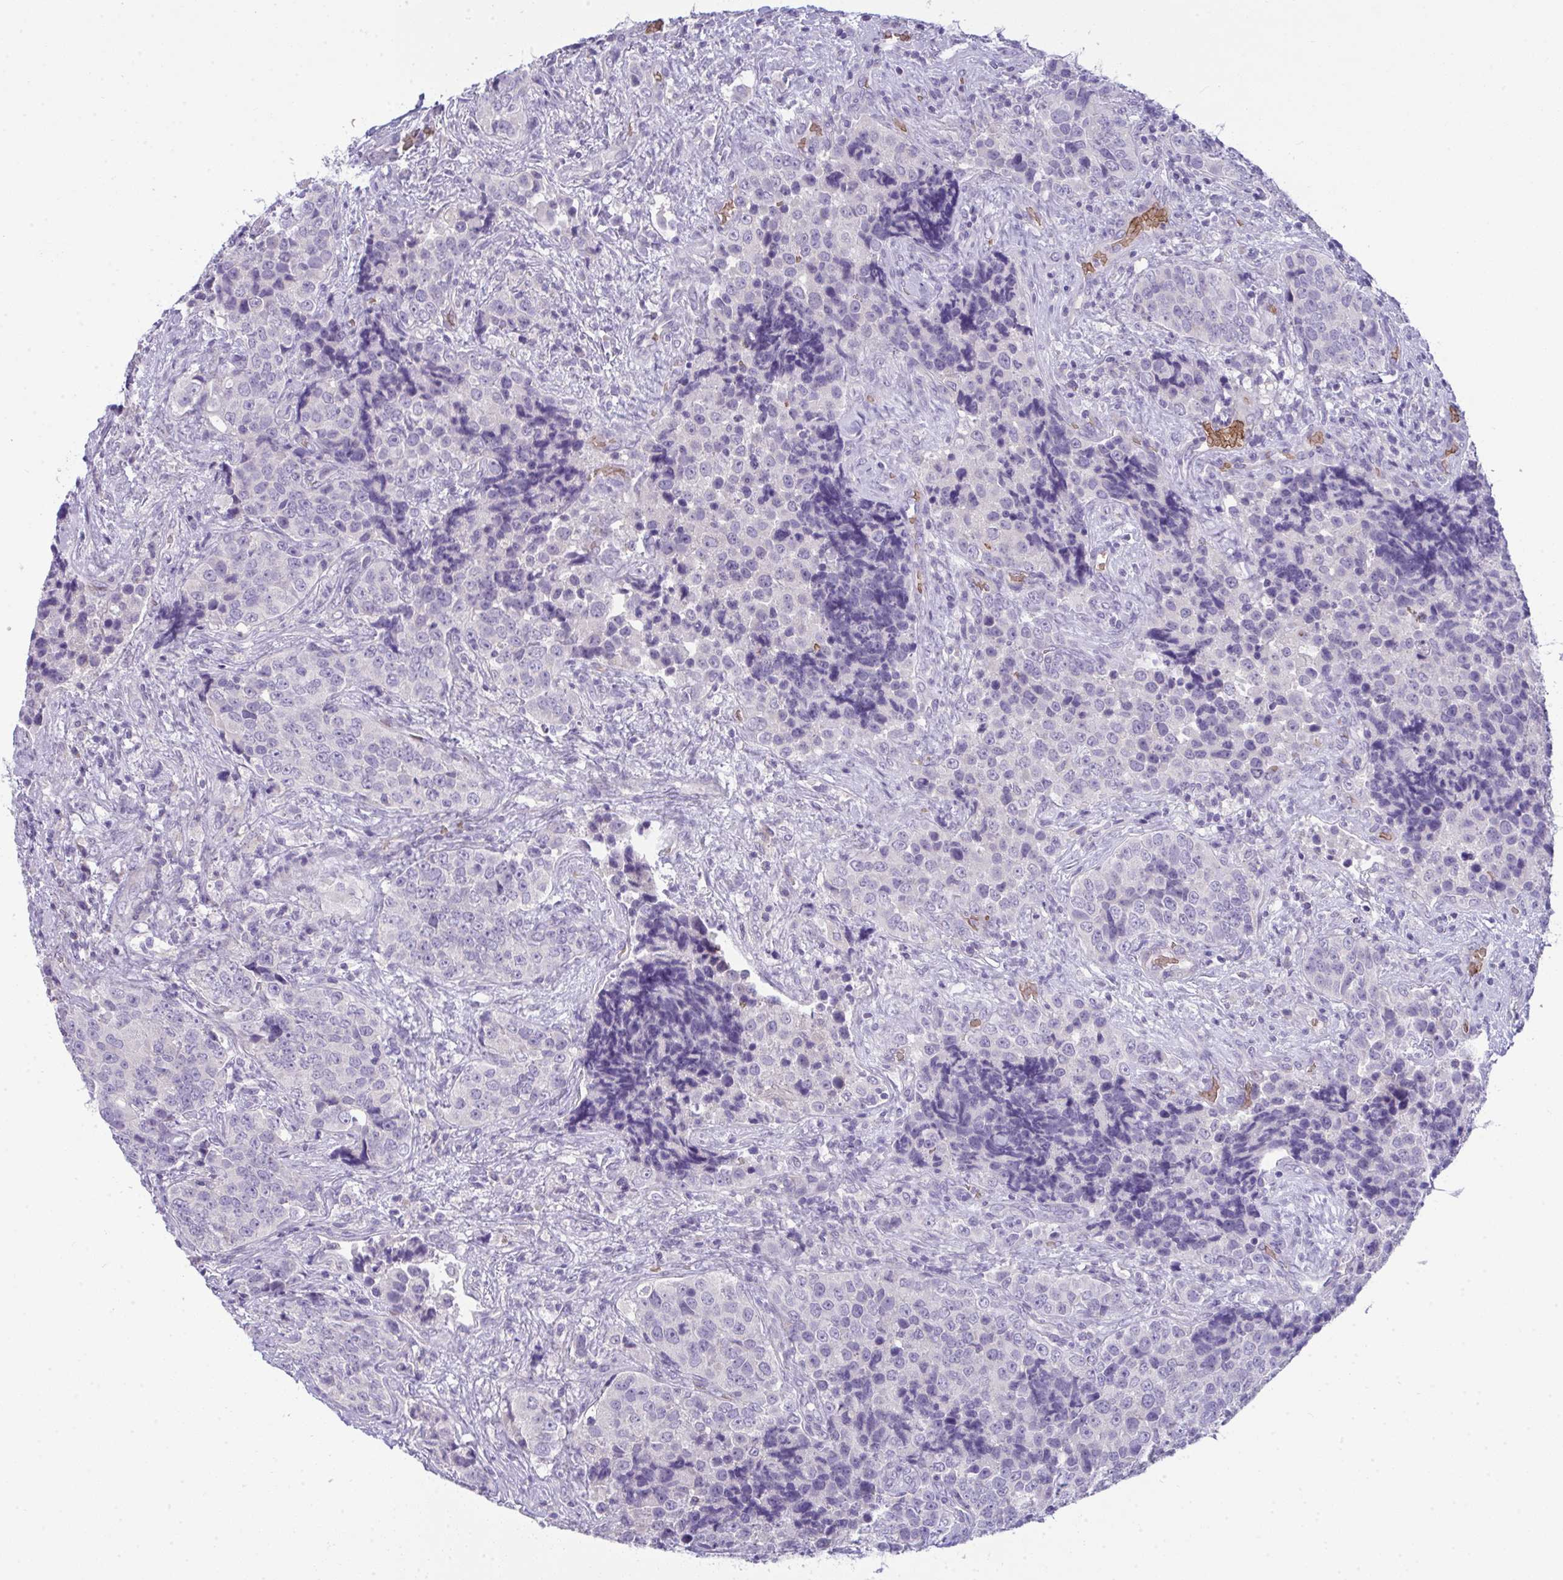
{"staining": {"intensity": "negative", "quantity": "none", "location": "none"}, "tissue": "urothelial cancer", "cell_type": "Tumor cells", "image_type": "cancer", "snomed": [{"axis": "morphology", "description": "Urothelial carcinoma, NOS"}, {"axis": "topography", "description": "Urinary bladder"}], "caption": "Immunohistochemistry (IHC) image of transitional cell carcinoma stained for a protein (brown), which displays no expression in tumor cells.", "gene": "SPTB", "patient": {"sex": "male", "age": 52}}